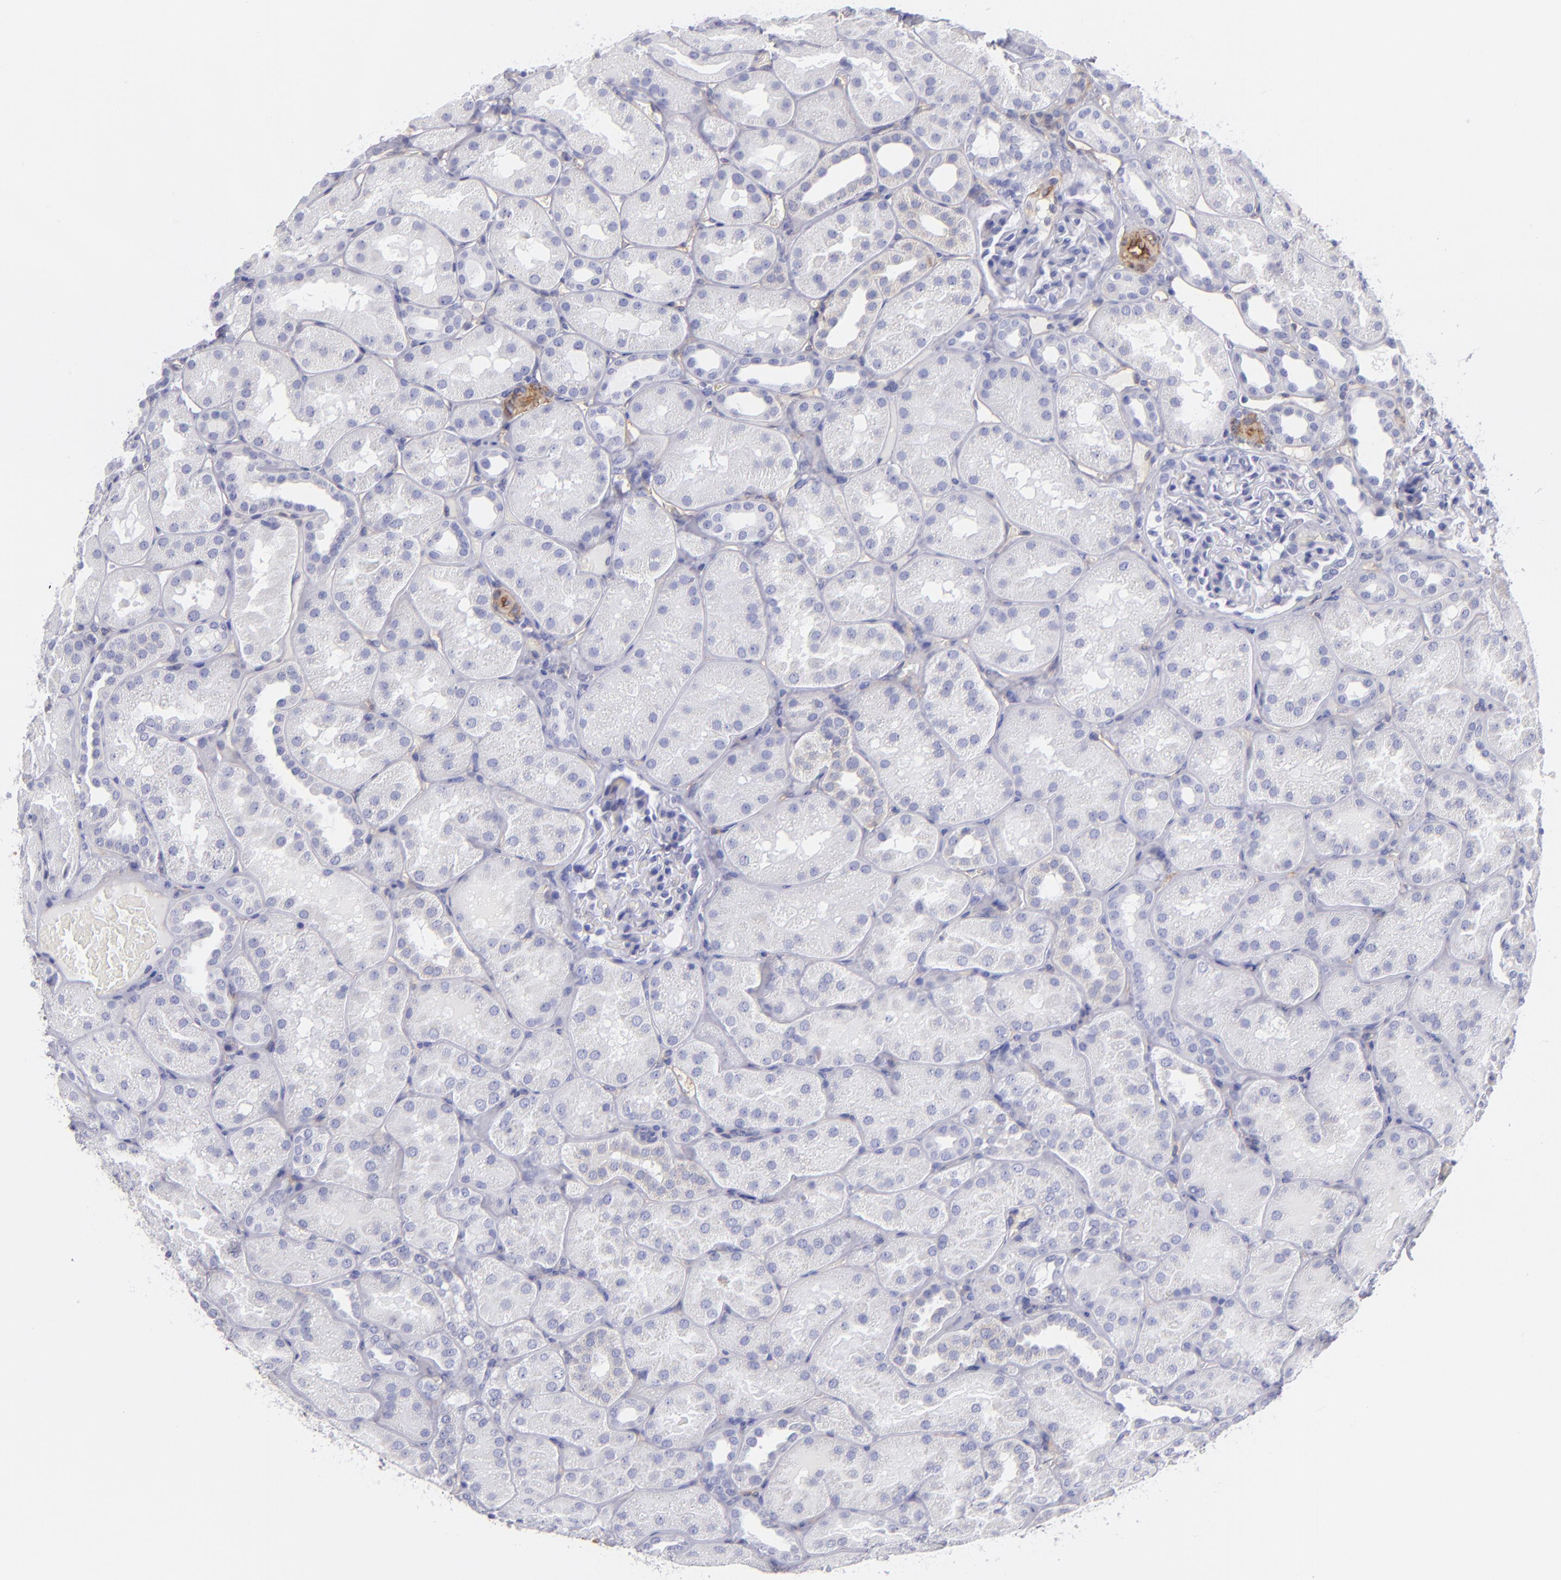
{"staining": {"intensity": "negative", "quantity": "none", "location": "none"}, "tissue": "kidney", "cell_type": "Cells in glomeruli", "image_type": "normal", "snomed": [{"axis": "morphology", "description": "Normal tissue, NOS"}, {"axis": "topography", "description": "Kidney"}], "caption": "The micrograph exhibits no staining of cells in glomeruli in benign kidney.", "gene": "ENTPD1", "patient": {"sex": "male", "age": 28}}